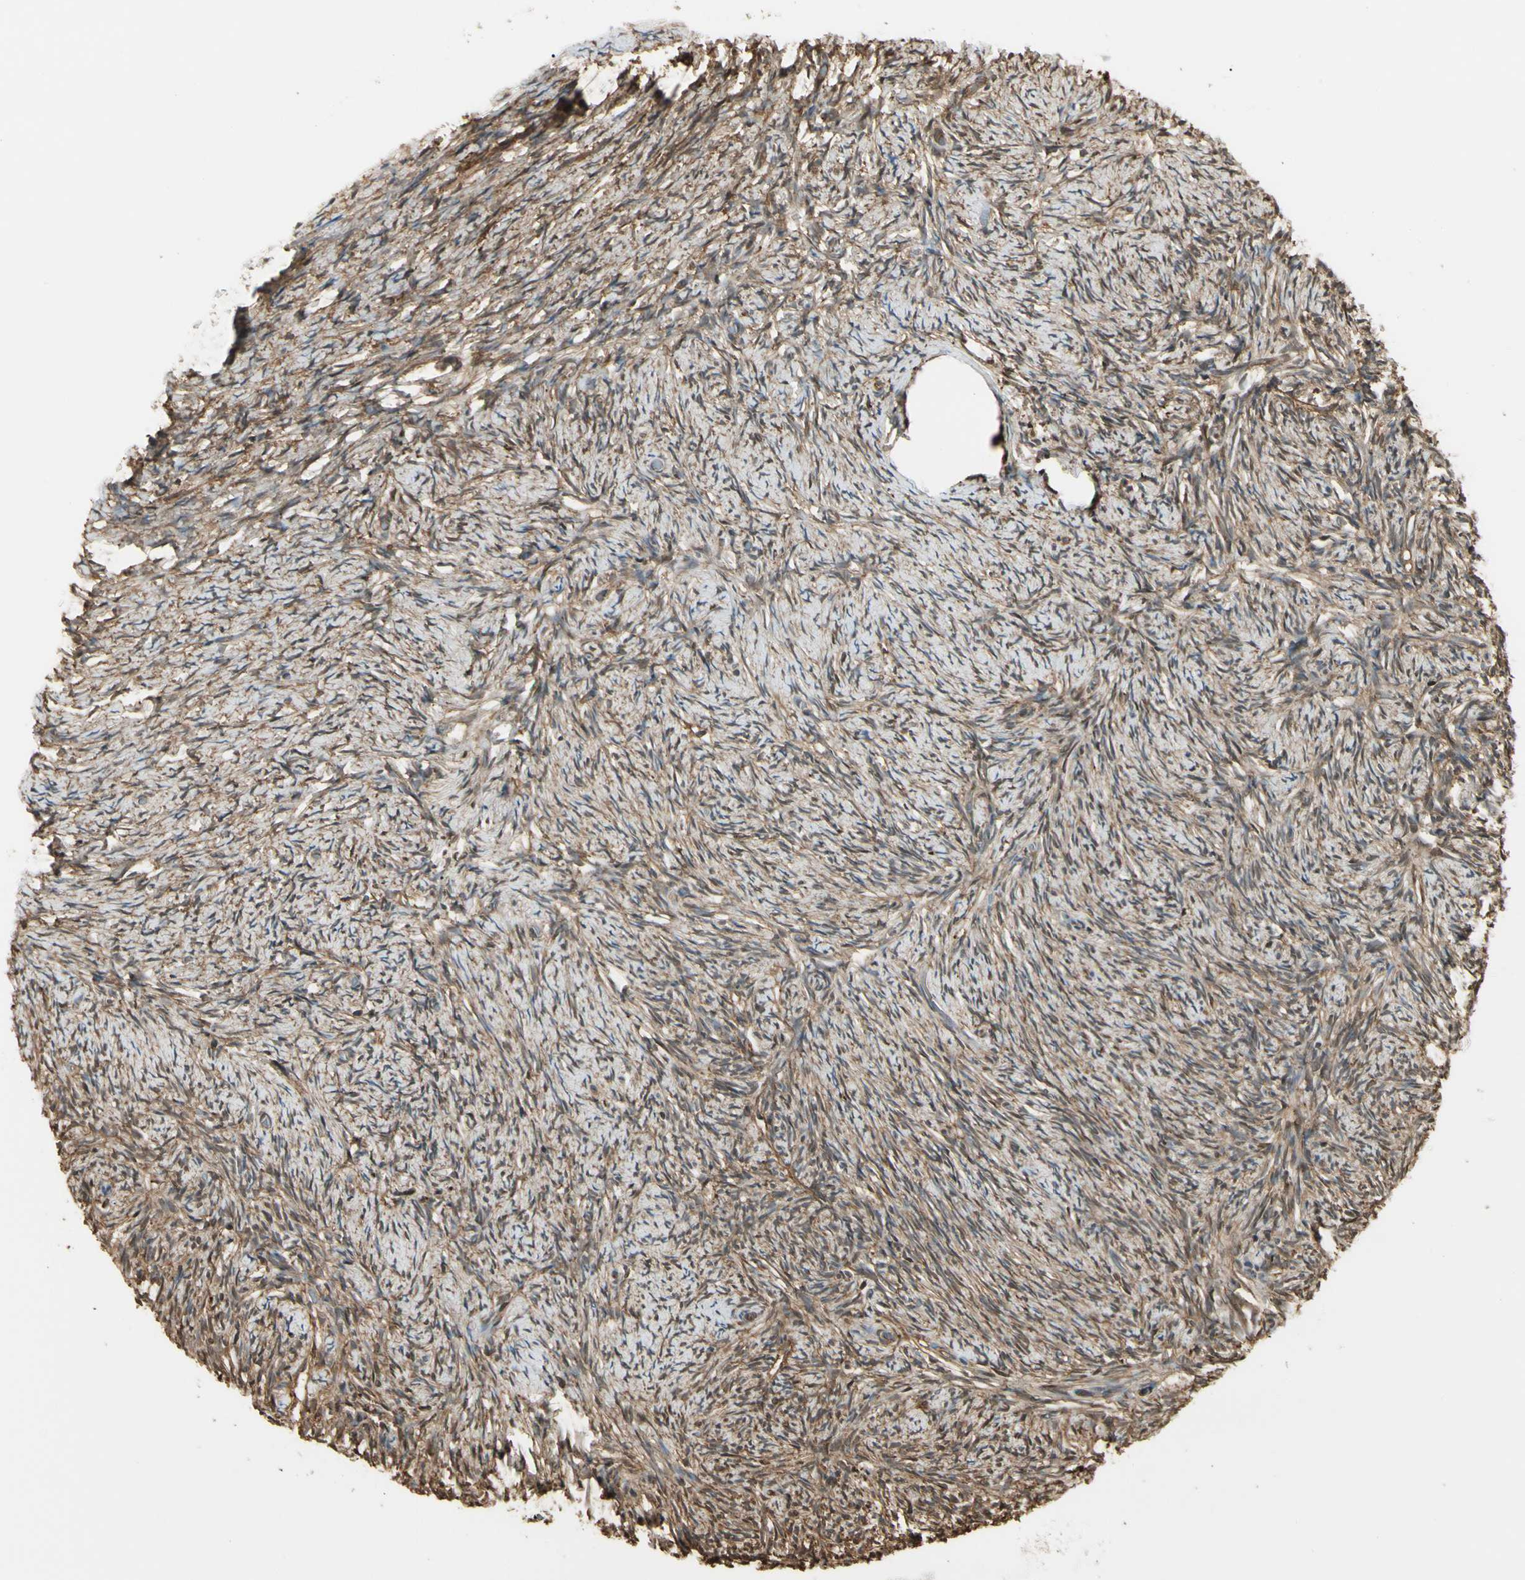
{"staining": {"intensity": "moderate", "quantity": "25%-75%", "location": "cytoplasmic/membranous,nuclear"}, "tissue": "ovary", "cell_type": "Ovarian stroma cells", "image_type": "normal", "snomed": [{"axis": "morphology", "description": "Normal tissue, NOS"}, {"axis": "topography", "description": "Ovary"}], "caption": "Protein expression by IHC demonstrates moderate cytoplasmic/membranous,nuclear staining in approximately 25%-75% of ovarian stroma cells in benign ovary. (brown staining indicates protein expression, while blue staining denotes nuclei).", "gene": "YWHAE", "patient": {"sex": "female", "age": 60}}